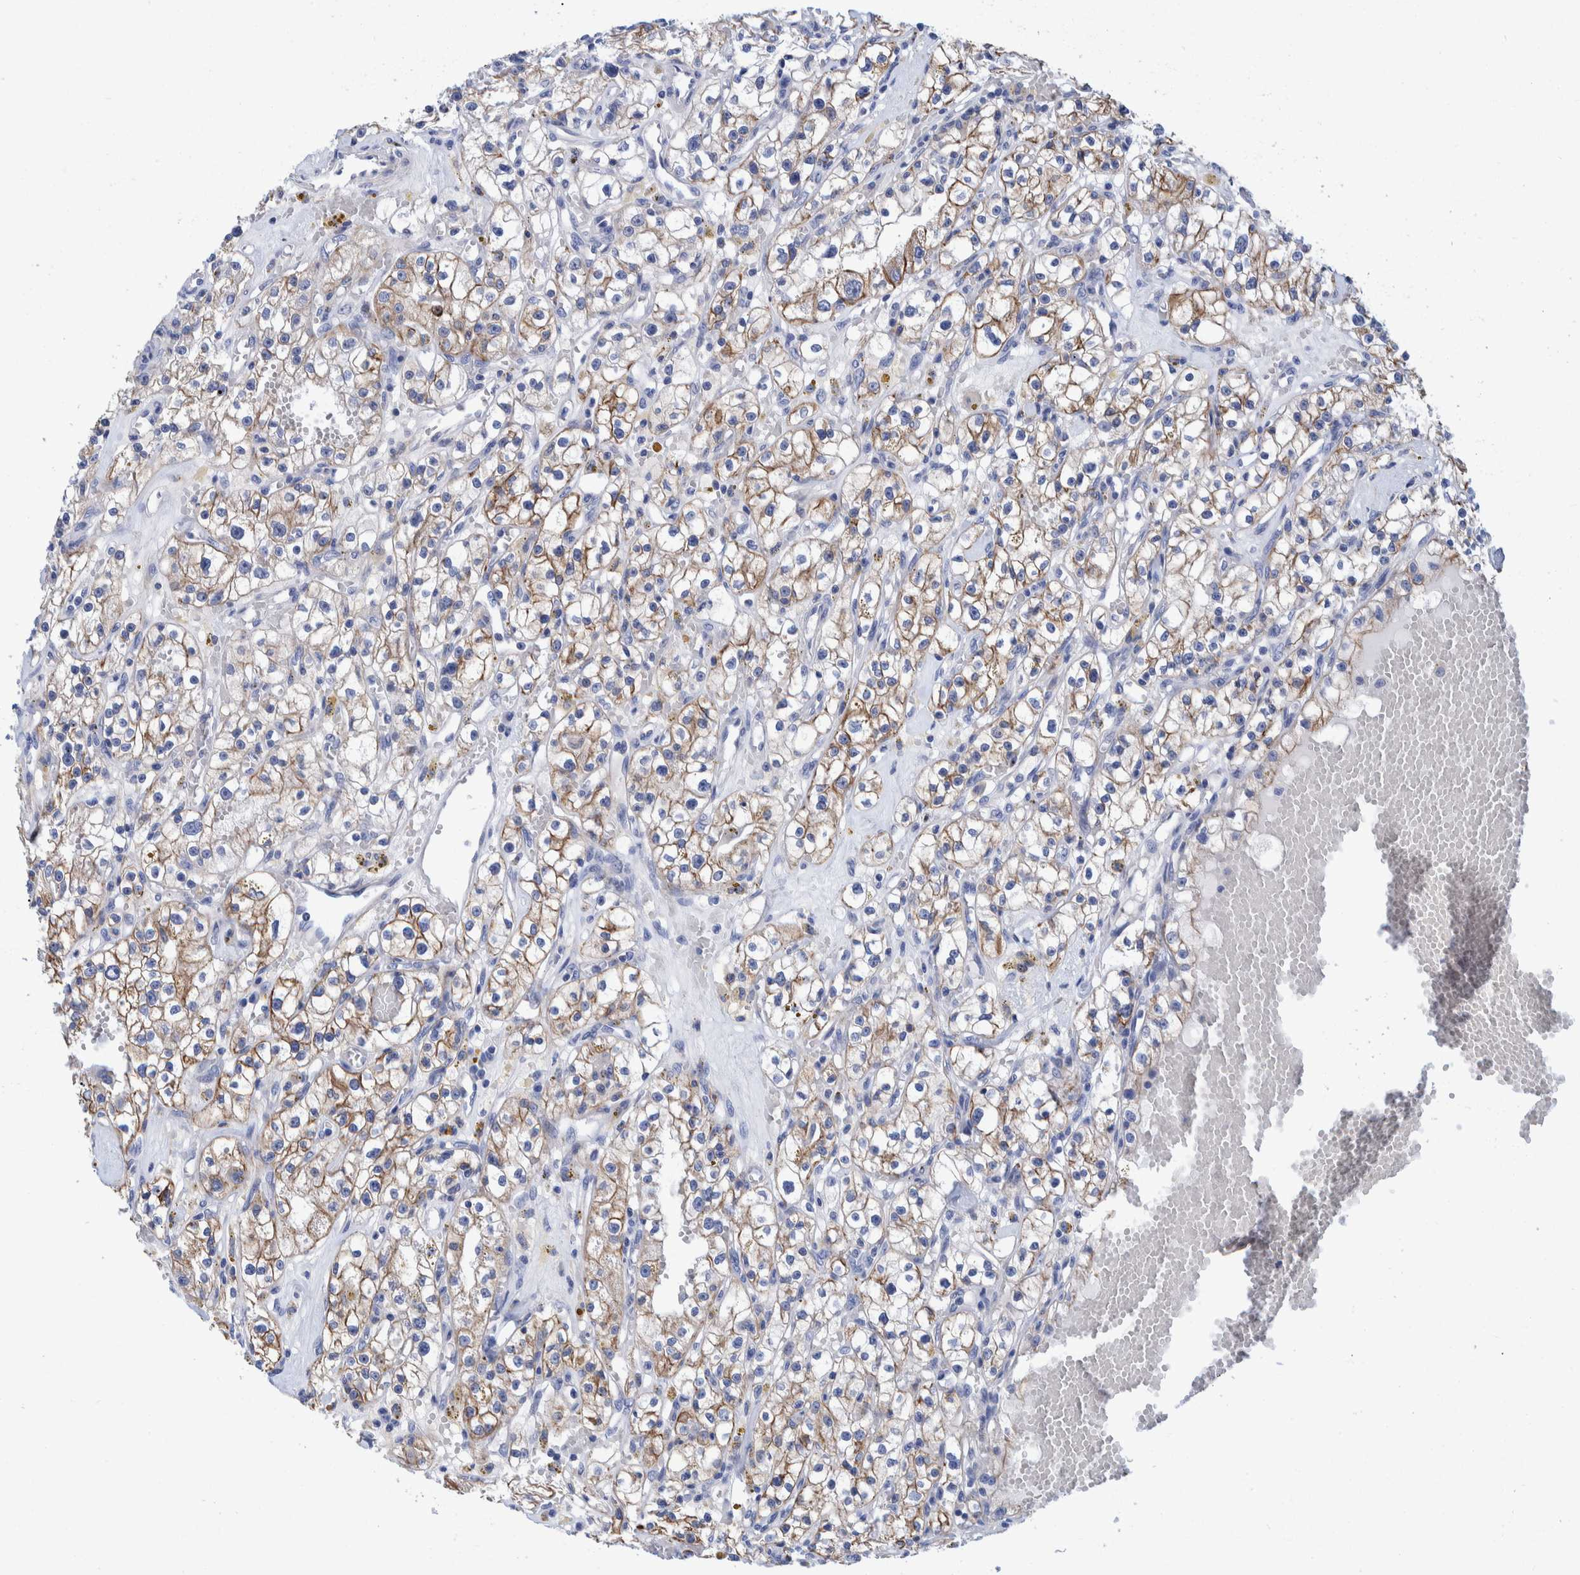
{"staining": {"intensity": "moderate", "quantity": ">75%", "location": "cytoplasmic/membranous"}, "tissue": "renal cancer", "cell_type": "Tumor cells", "image_type": "cancer", "snomed": [{"axis": "morphology", "description": "Adenocarcinoma, NOS"}, {"axis": "topography", "description": "Kidney"}], "caption": "A brown stain labels moderate cytoplasmic/membranous expression of a protein in human renal cancer (adenocarcinoma) tumor cells.", "gene": "MKS1", "patient": {"sex": "male", "age": 56}}